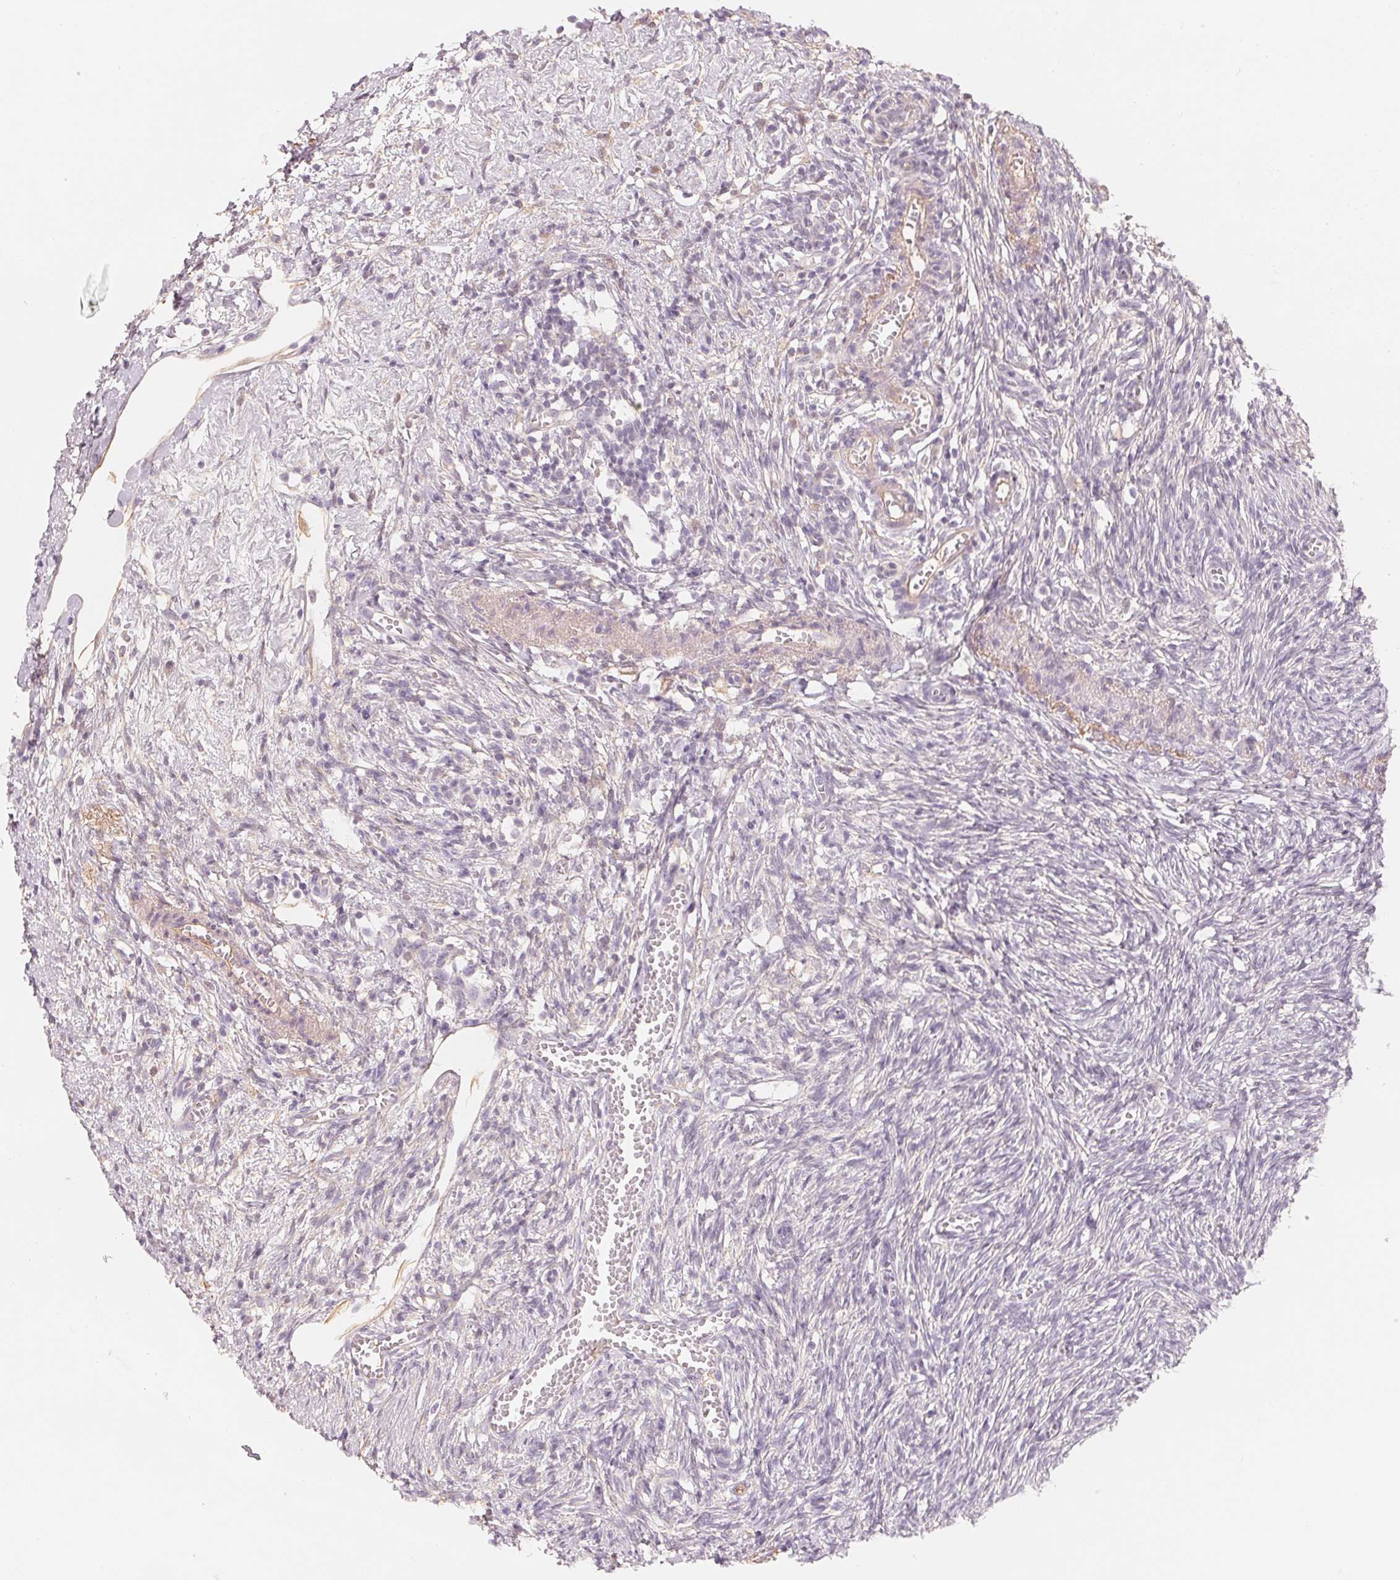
{"staining": {"intensity": "negative", "quantity": "none", "location": "none"}, "tissue": "ovary", "cell_type": "Follicle cells", "image_type": "normal", "snomed": [{"axis": "morphology", "description": "Normal tissue, NOS"}, {"axis": "topography", "description": "Ovary"}], "caption": "A high-resolution histopathology image shows immunohistochemistry staining of normal ovary, which demonstrates no significant staining in follicle cells.", "gene": "CFHR2", "patient": {"sex": "female", "age": 41}}